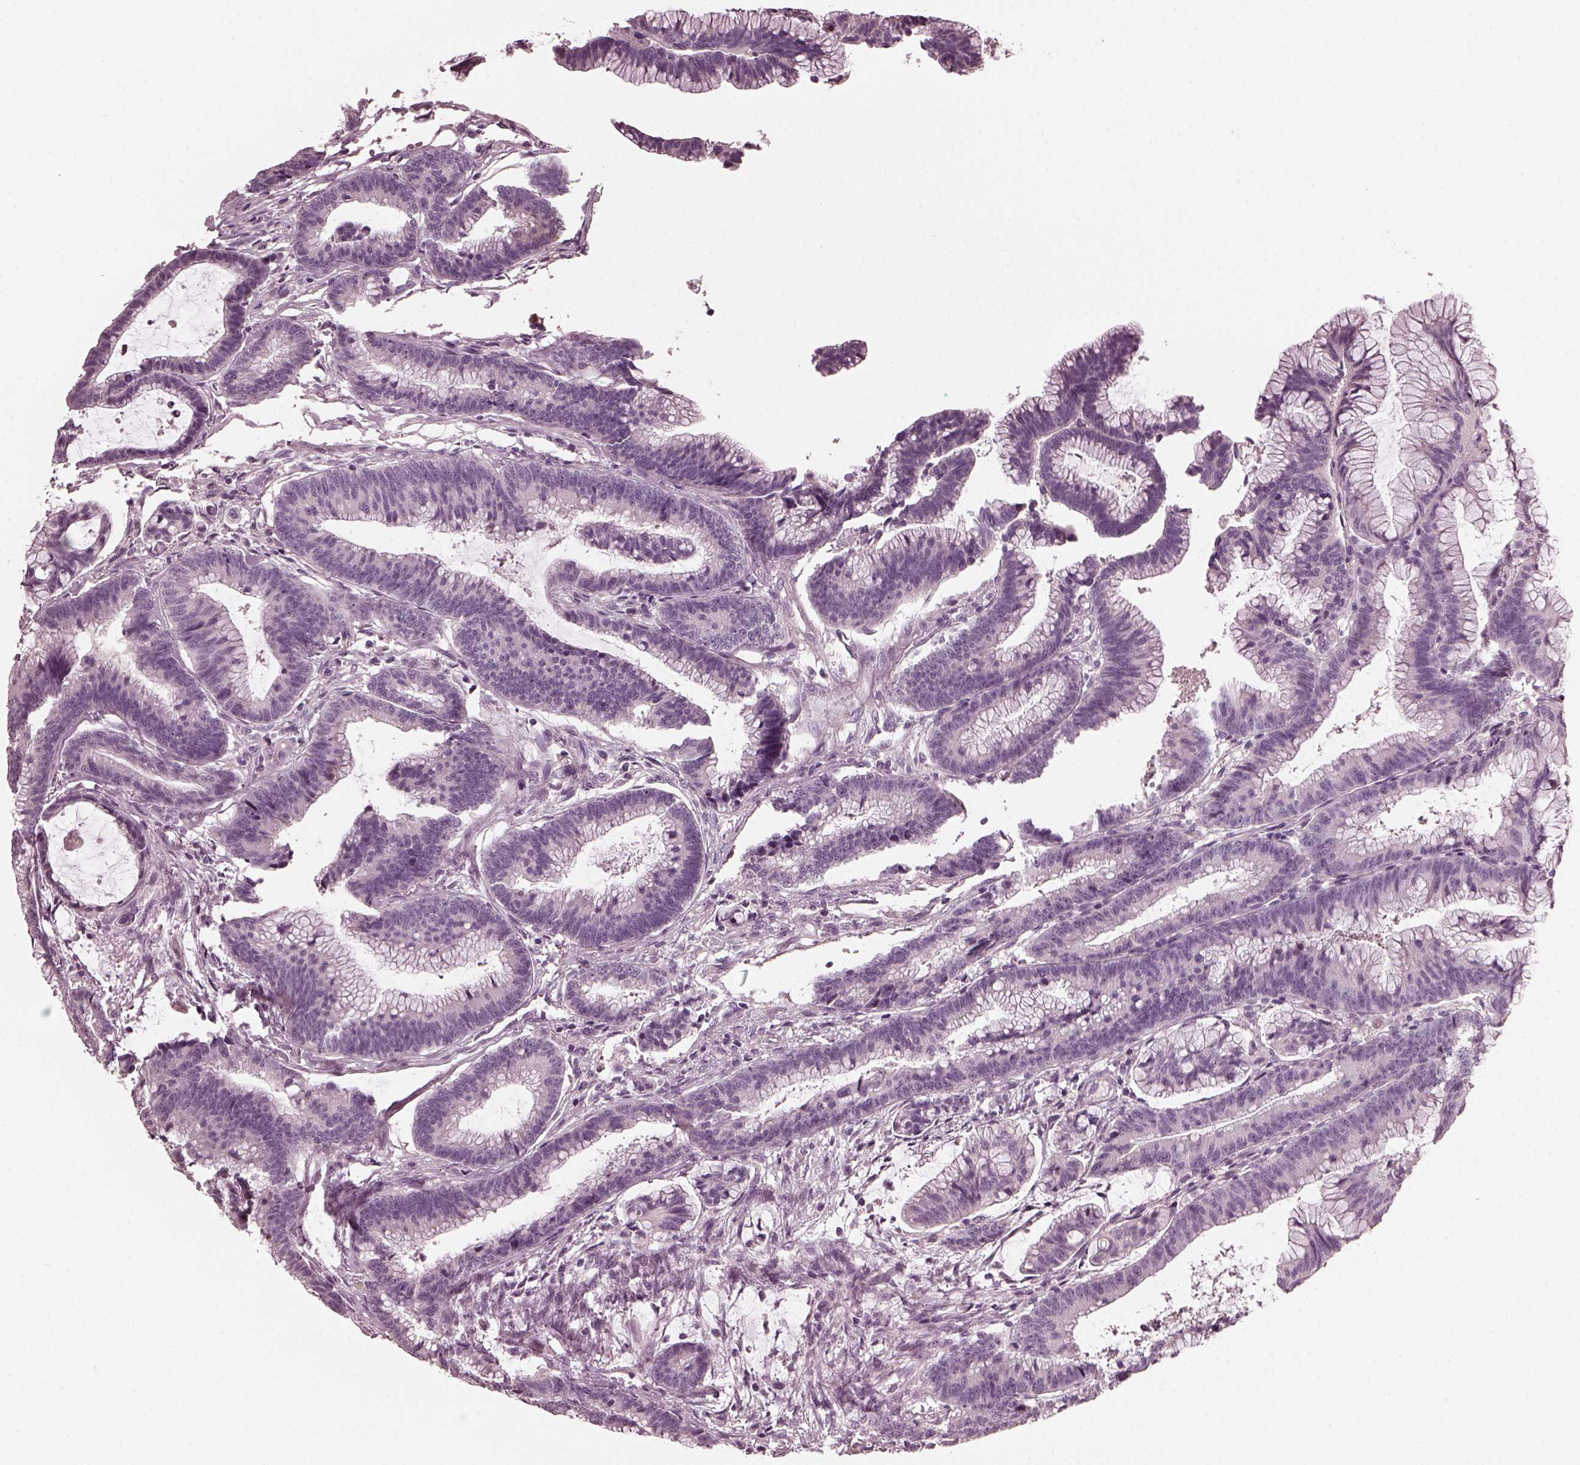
{"staining": {"intensity": "negative", "quantity": "none", "location": "none"}, "tissue": "colorectal cancer", "cell_type": "Tumor cells", "image_type": "cancer", "snomed": [{"axis": "morphology", "description": "Adenocarcinoma, NOS"}, {"axis": "topography", "description": "Colon"}], "caption": "There is no significant staining in tumor cells of colorectal cancer.", "gene": "OPTC", "patient": {"sex": "female", "age": 78}}